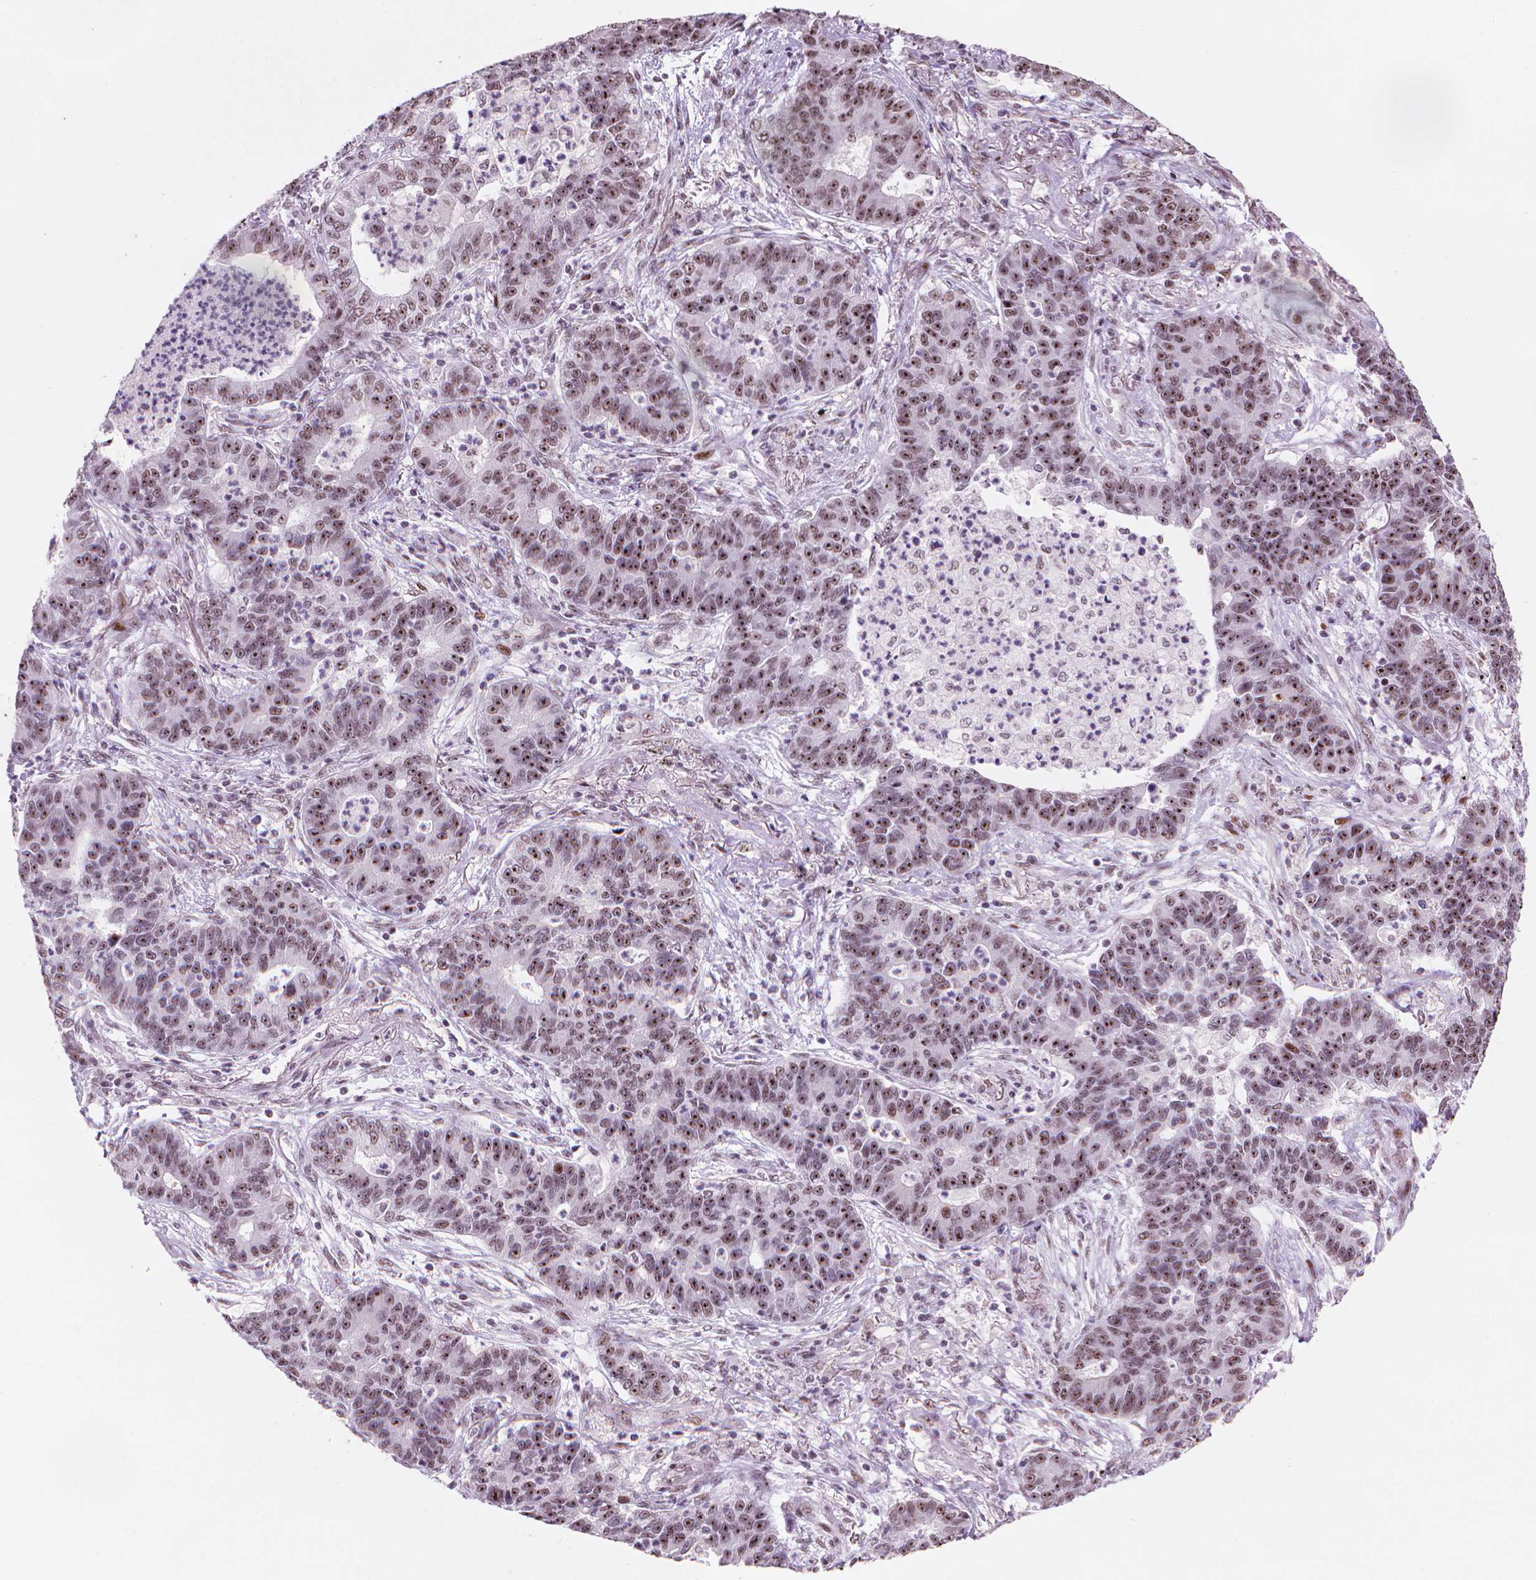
{"staining": {"intensity": "strong", "quantity": ">75%", "location": "nuclear"}, "tissue": "lung cancer", "cell_type": "Tumor cells", "image_type": "cancer", "snomed": [{"axis": "morphology", "description": "Adenocarcinoma, NOS"}, {"axis": "topography", "description": "Lung"}], "caption": "Adenocarcinoma (lung) stained for a protein (brown) exhibits strong nuclear positive positivity in about >75% of tumor cells.", "gene": "HES7", "patient": {"sex": "female", "age": 57}}